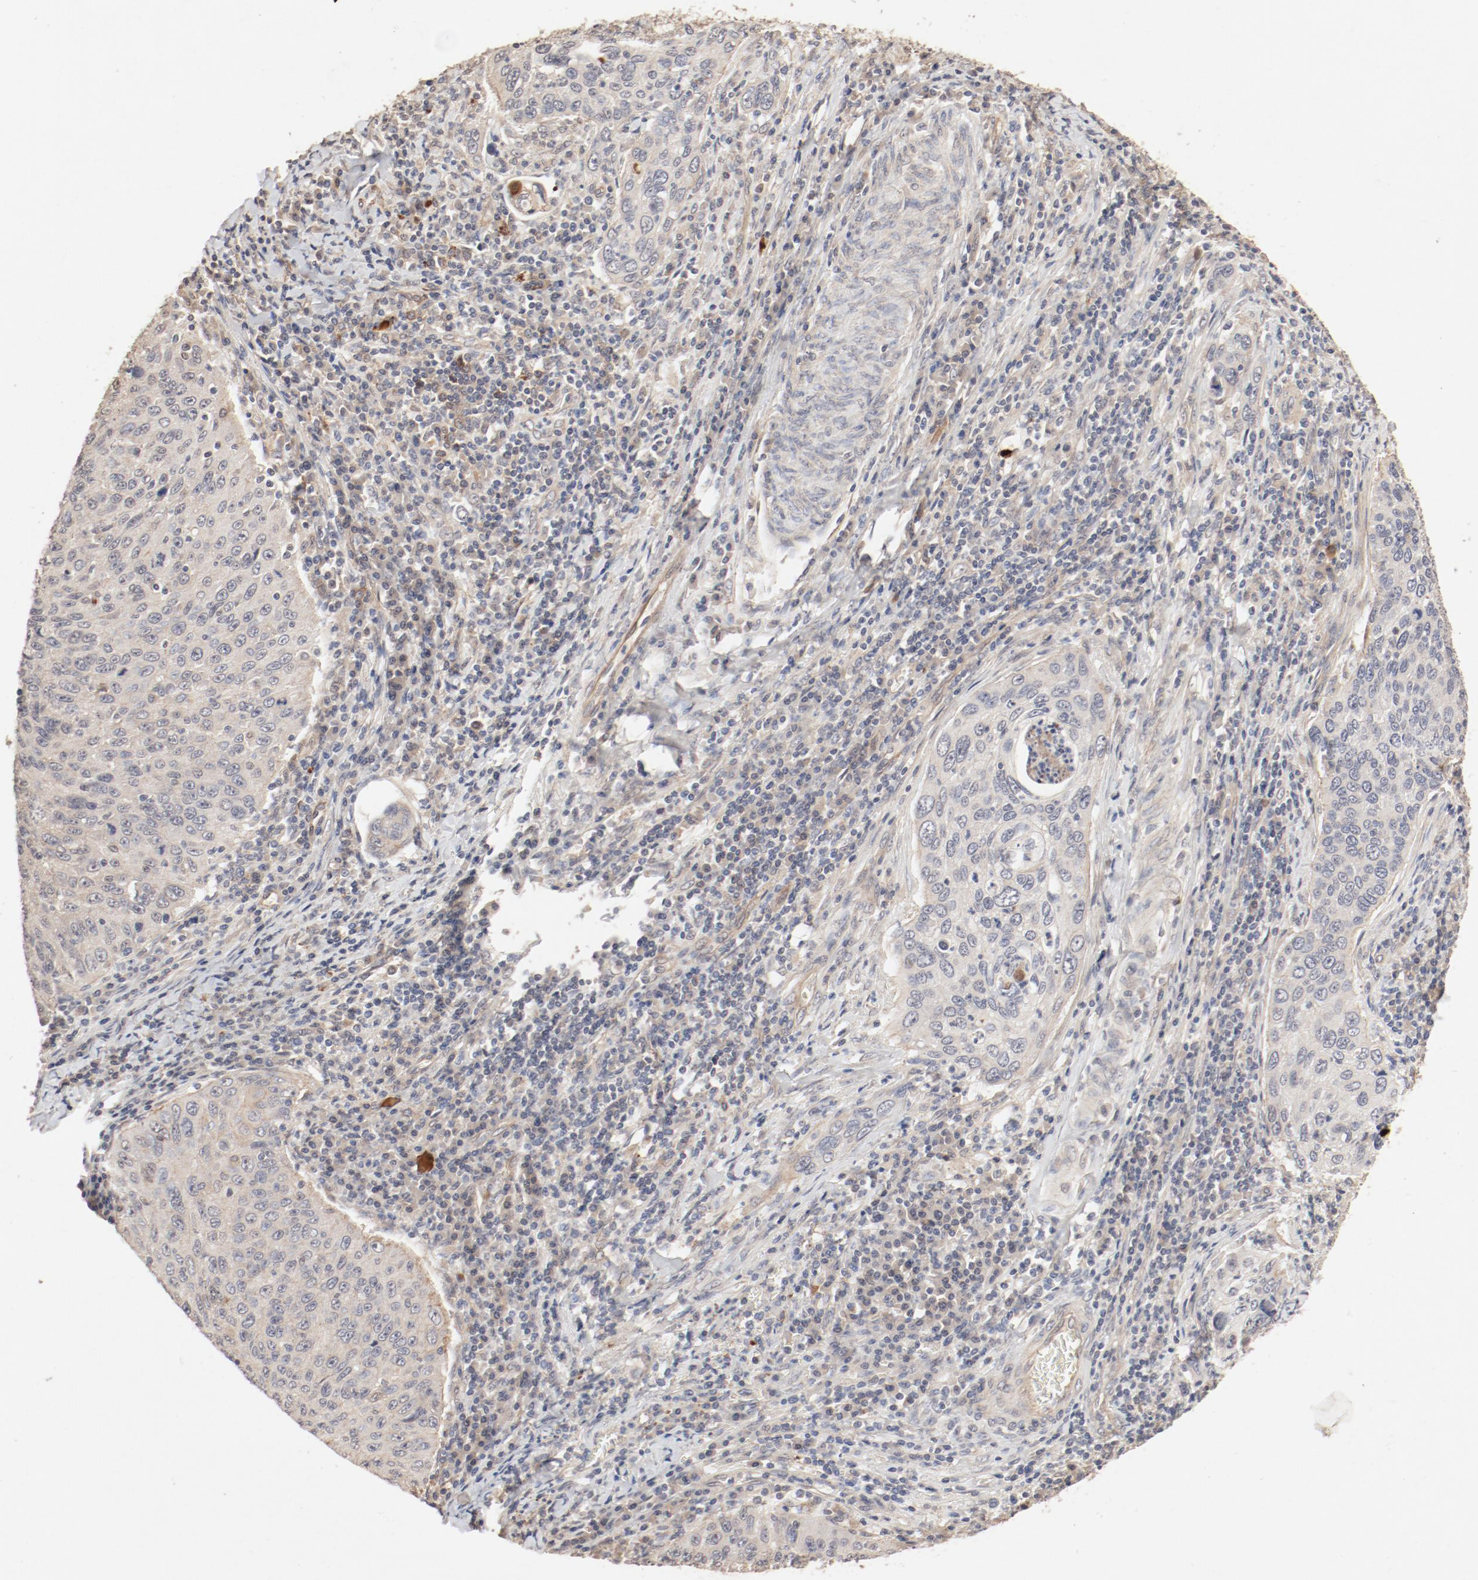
{"staining": {"intensity": "weak", "quantity": ">75%", "location": "cytoplasmic/membranous"}, "tissue": "cervical cancer", "cell_type": "Tumor cells", "image_type": "cancer", "snomed": [{"axis": "morphology", "description": "Squamous cell carcinoma, NOS"}, {"axis": "topography", "description": "Cervix"}], "caption": "Protein analysis of cervical squamous cell carcinoma tissue reveals weak cytoplasmic/membranous staining in approximately >75% of tumor cells.", "gene": "IL3RA", "patient": {"sex": "female", "age": 53}}